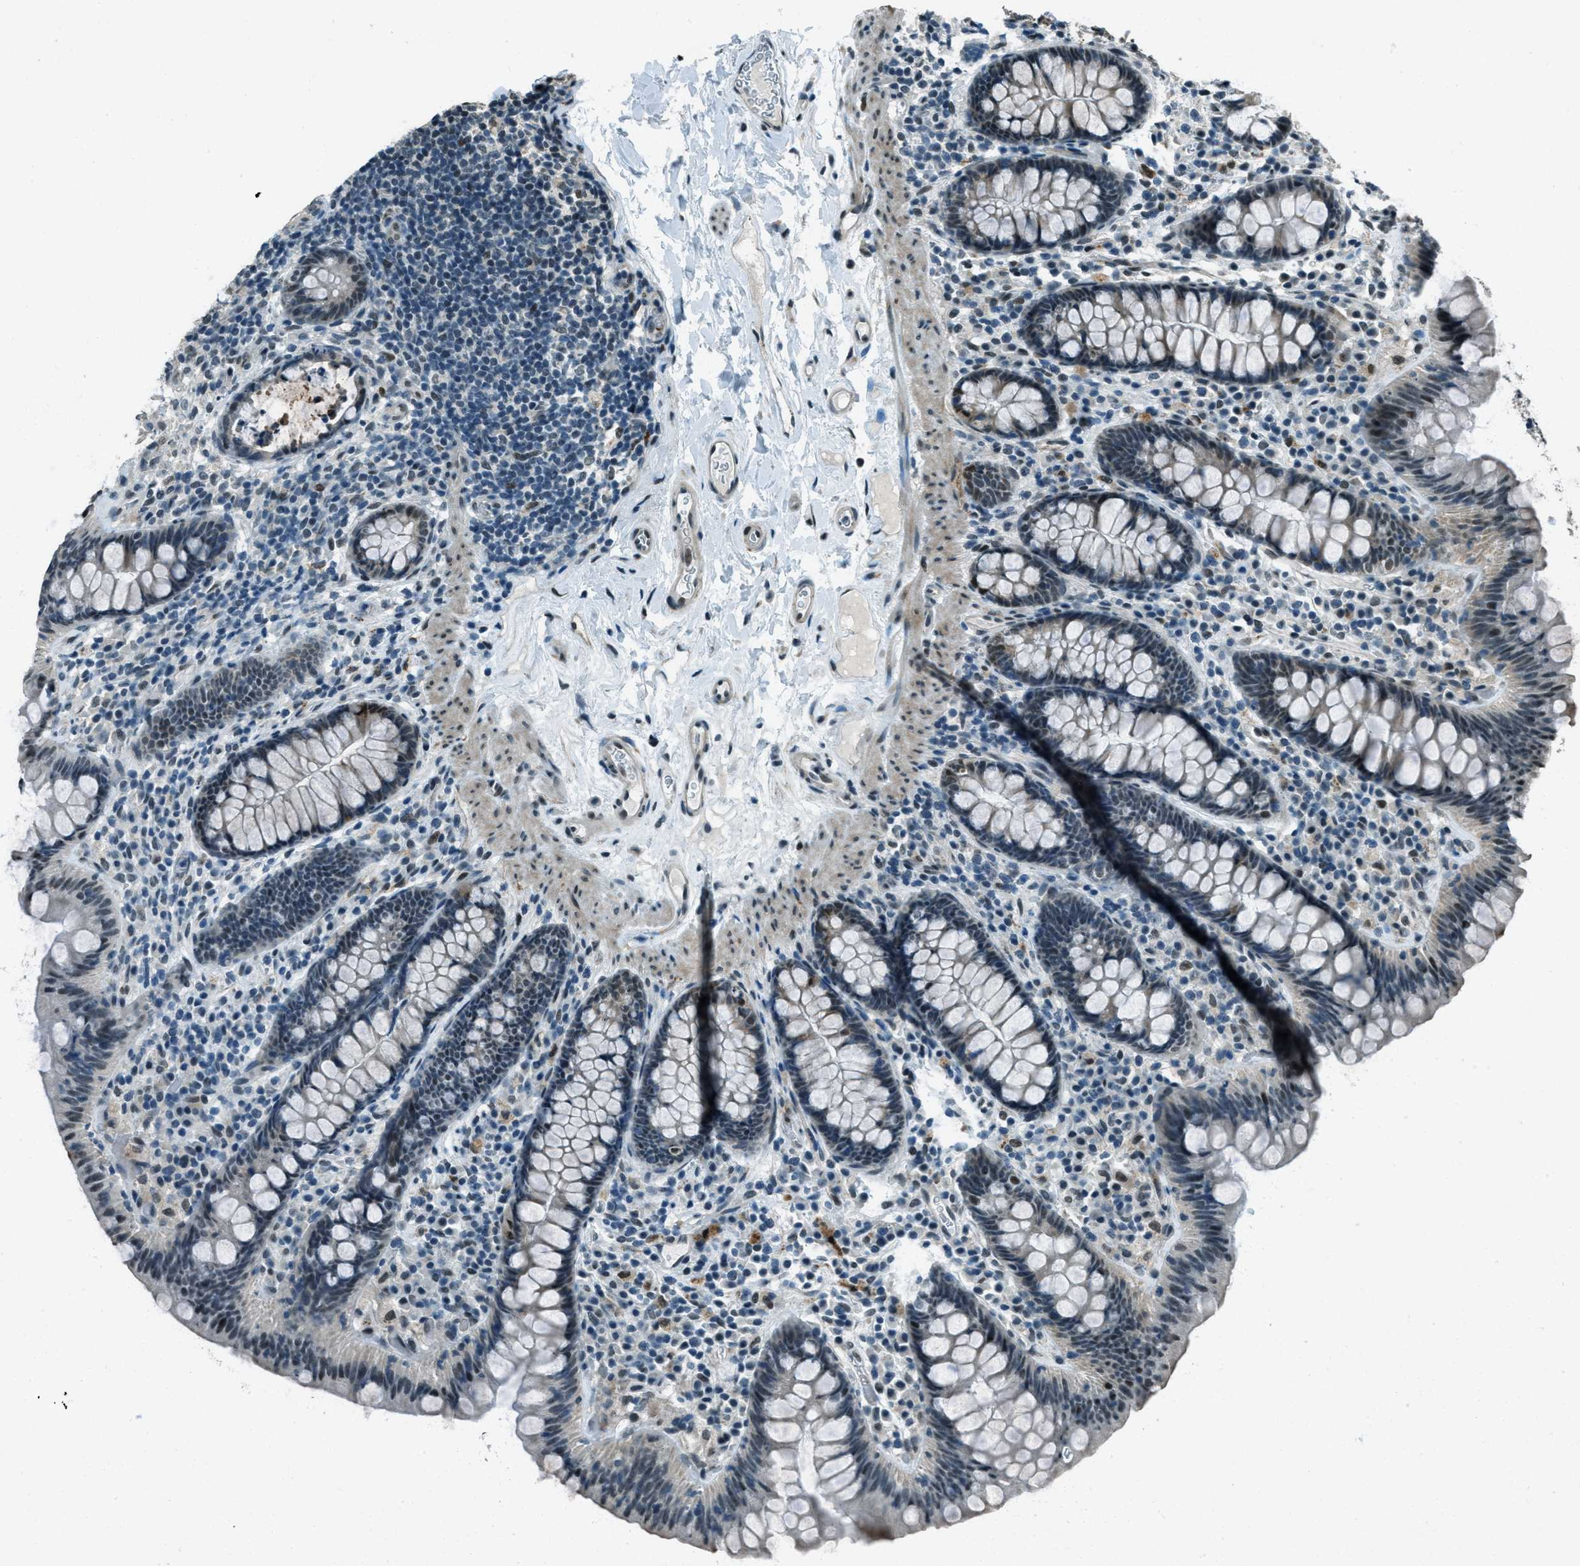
{"staining": {"intensity": "moderate", "quantity": ">75%", "location": "nuclear"}, "tissue": "colon", "cell_type": "Endothelial cells", "image_type": "normal", "snomed": [{"axis": "morphology", "description": "Normal tissue, NOS"}, {"axis": "topography", "description": "Colon"}], "caption": "IHC micrograph of normal colon: human colon stained using IHC demonstrates medium levels of moderate protein expression localized specifically in the nuclear of endothelial cells, appearing as a nuclear brown color.", "gene": "TARDBP", "patient": {"sex": "female", "age": 80}}